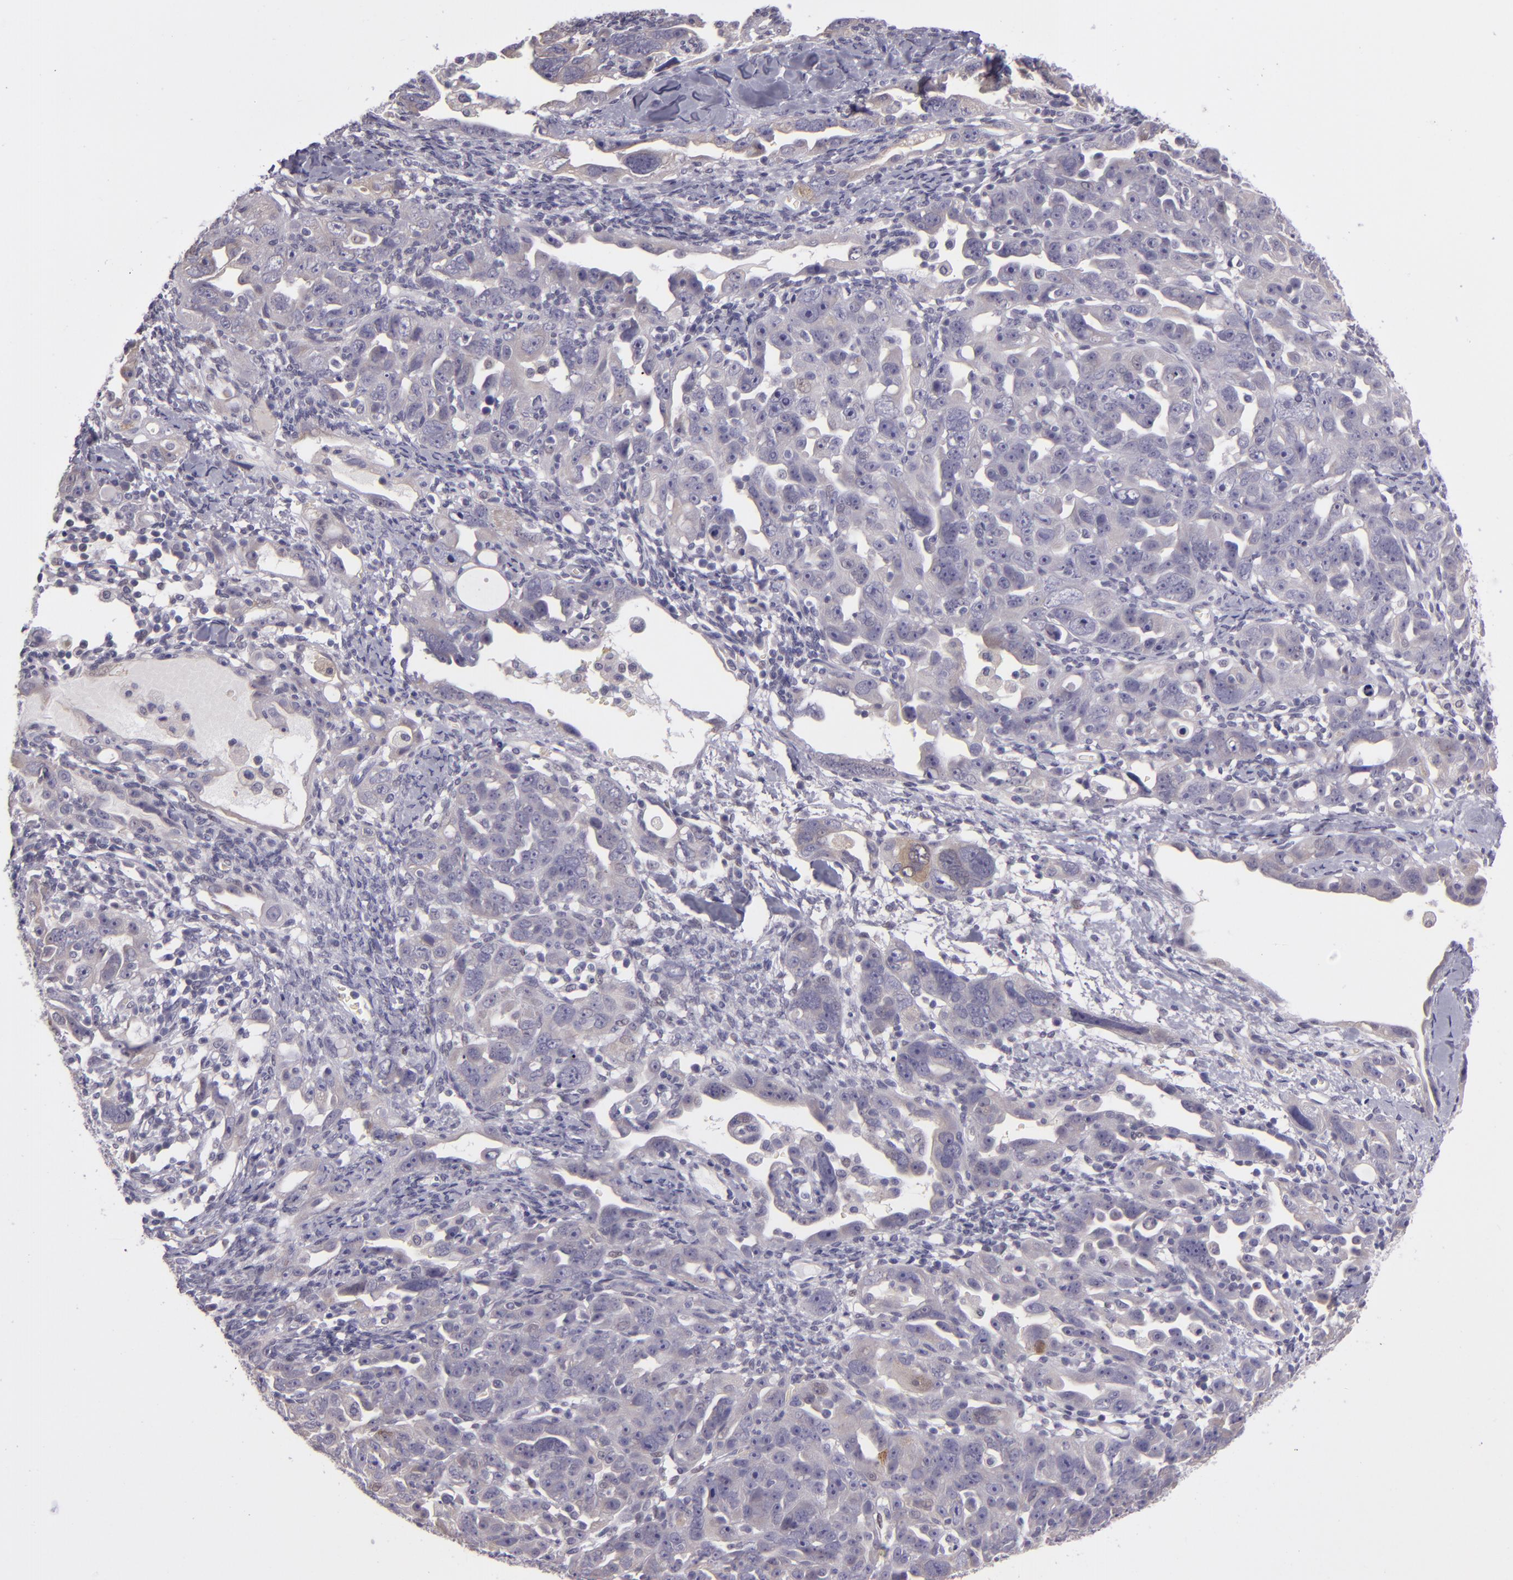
{"staining": {"intensity": "negative", "quantity": "none", "location": "none"}, "tissue": "ovarian cancer", "cell_type": "Tumor cells", "image_type": "cancer", "snomed": [{"axis": "morphology", "description": "Cystadenocarcinoma, serous, NOS"}, {"axis": "topography", "description": "Ovary"}], "caption": "Ovarian cancer was stained to show a protein in brown. There is no significant positivity in tumor cells. The staining was performed using DAB (3,3'-diaminobenzidine) to visualize the protein expression in brown, while the nuclei were stained in blue with hematoxylin (Magnification: 20x).", "gene": "SNCB", "patient": {"sex": "female", "age": 66}}